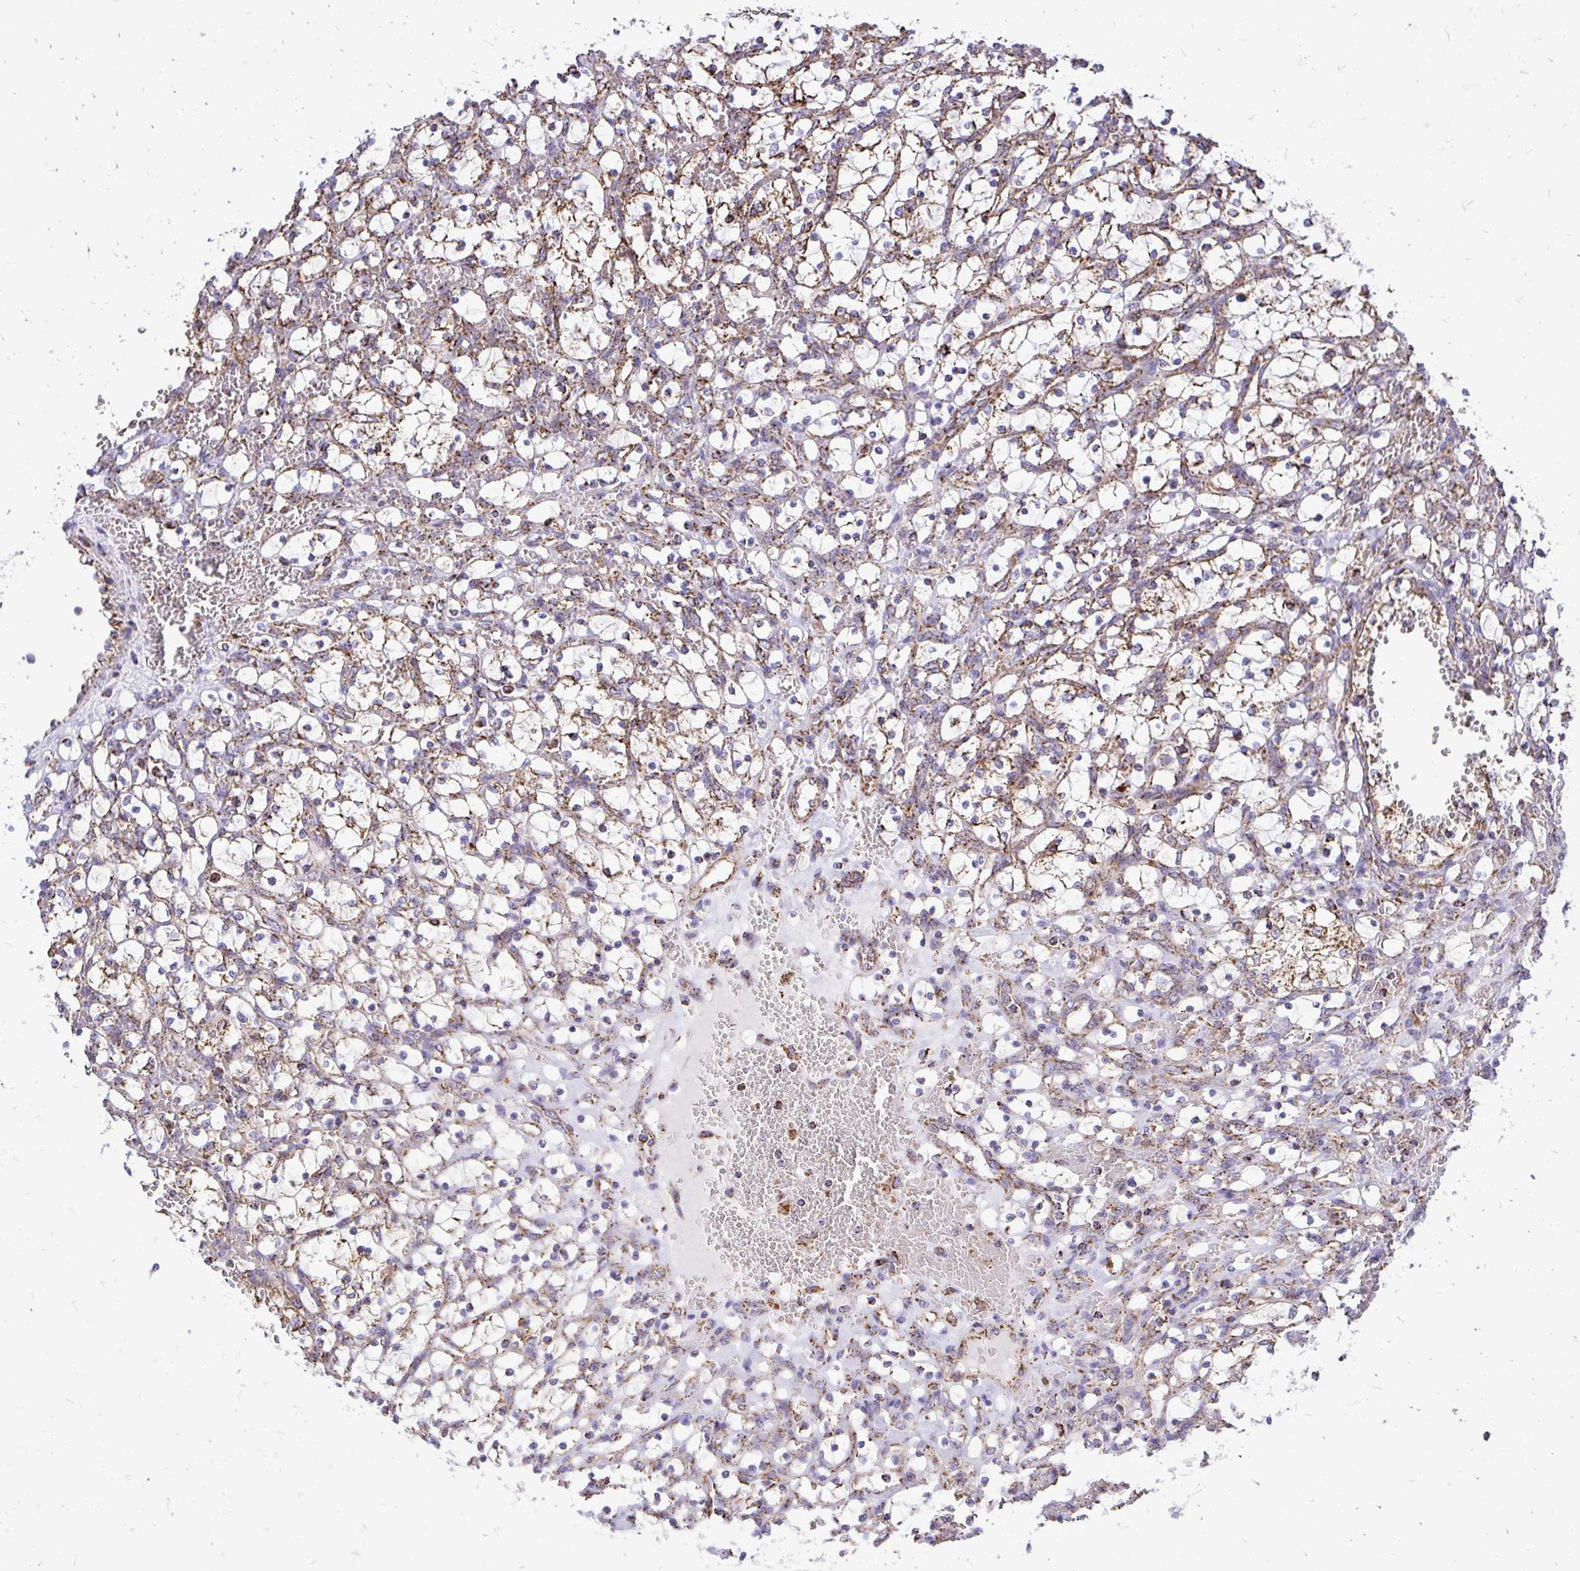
{"staining": {"intensity": "moderate", "quantity": "<25%", "location": "cytoplasmic/membranous"}, "tissue": "renal cancer", "cell_type": "Tumor cells", "image_type": "cancer", "snomed": [{"axis": "morphology", "description": "Adenocarcinoma, NOS"}, {"axis": "topography", "description": "Kidney"}], "caption": "Immunohistochemical staining of renal adenocarcinoma shows low levels of moderate cytoplasmic/membranous expression in approximately <25% of tumor cells.", "gene": "UBE2C", "patient": {"sex": "female", "age": 69}}